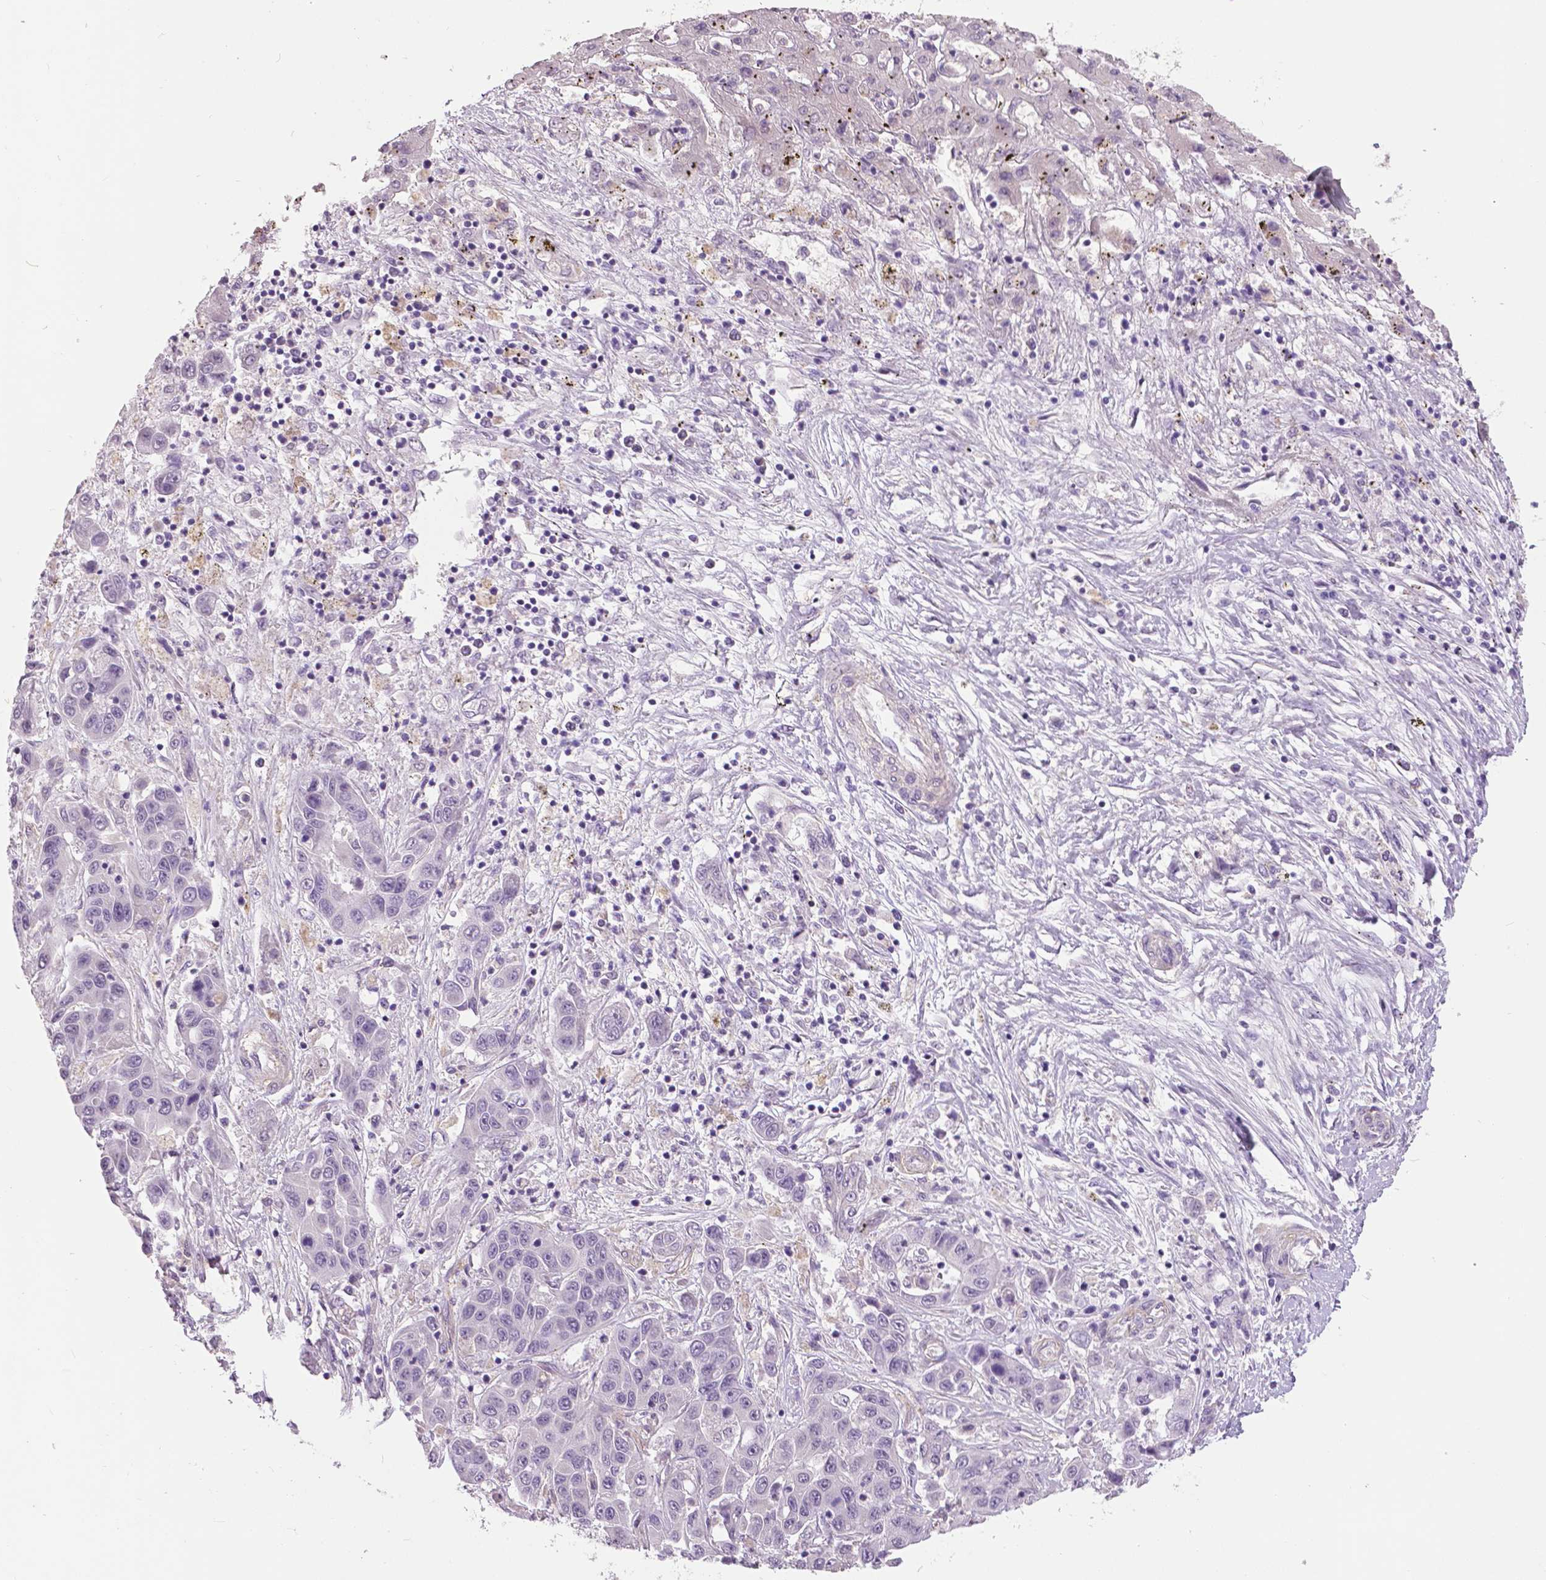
{"staining": {"intensity": "negative", "quantity": "none", "location": "none"}, "tissue": "liver cancer", "cell_type": "Tumor cells", "image_type": "cancer", "snomed": [{"axis": "morphology", "description": "Cholangiocarcinoma"}, {"axis": "topography", "description": "Liver"}], "caption": "Tumor cells are negative for brown protein staining in cholangiocarcinoma (liver).", "gene": "FOXA1", "patient": {"sex": "female", "age": 52}}